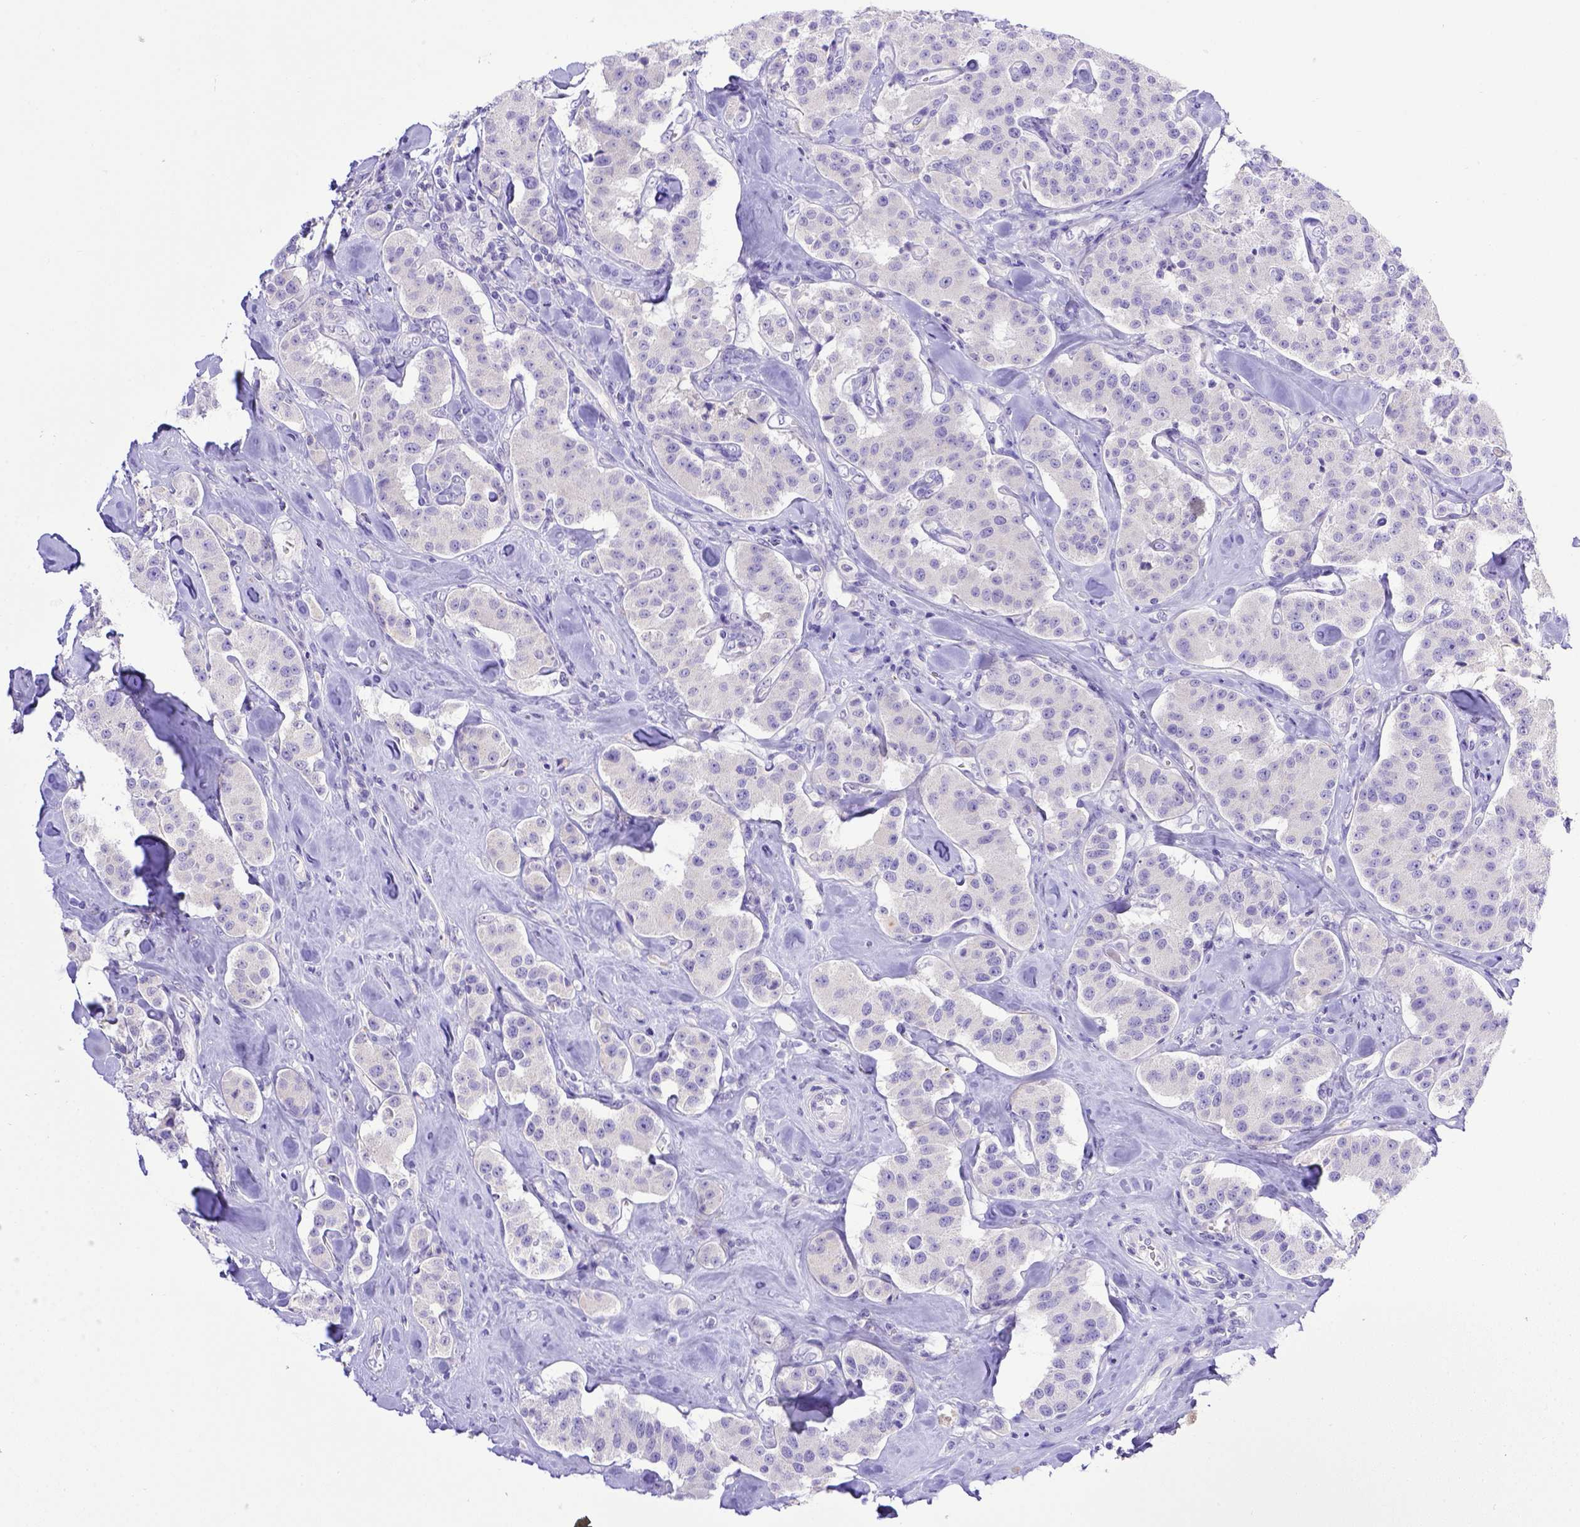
{"staining": {"intensity": "negative", "quantity": "none", "location": "none"}, "tissue": "carcinoid", "cell_type": "Tumor cells", "image_type": "cancer", "snomed": [{"axis": "morphology", "description": "Carcinoid, malignant, NOS"}, {"axis": "topography", "description": "Pancreas"}], "caption": "Protein analysis of carcinoid displays no significant expression in tumor cells.", "gene": "BTN1A1", "patient": {"sex": "male", "age": 41}}